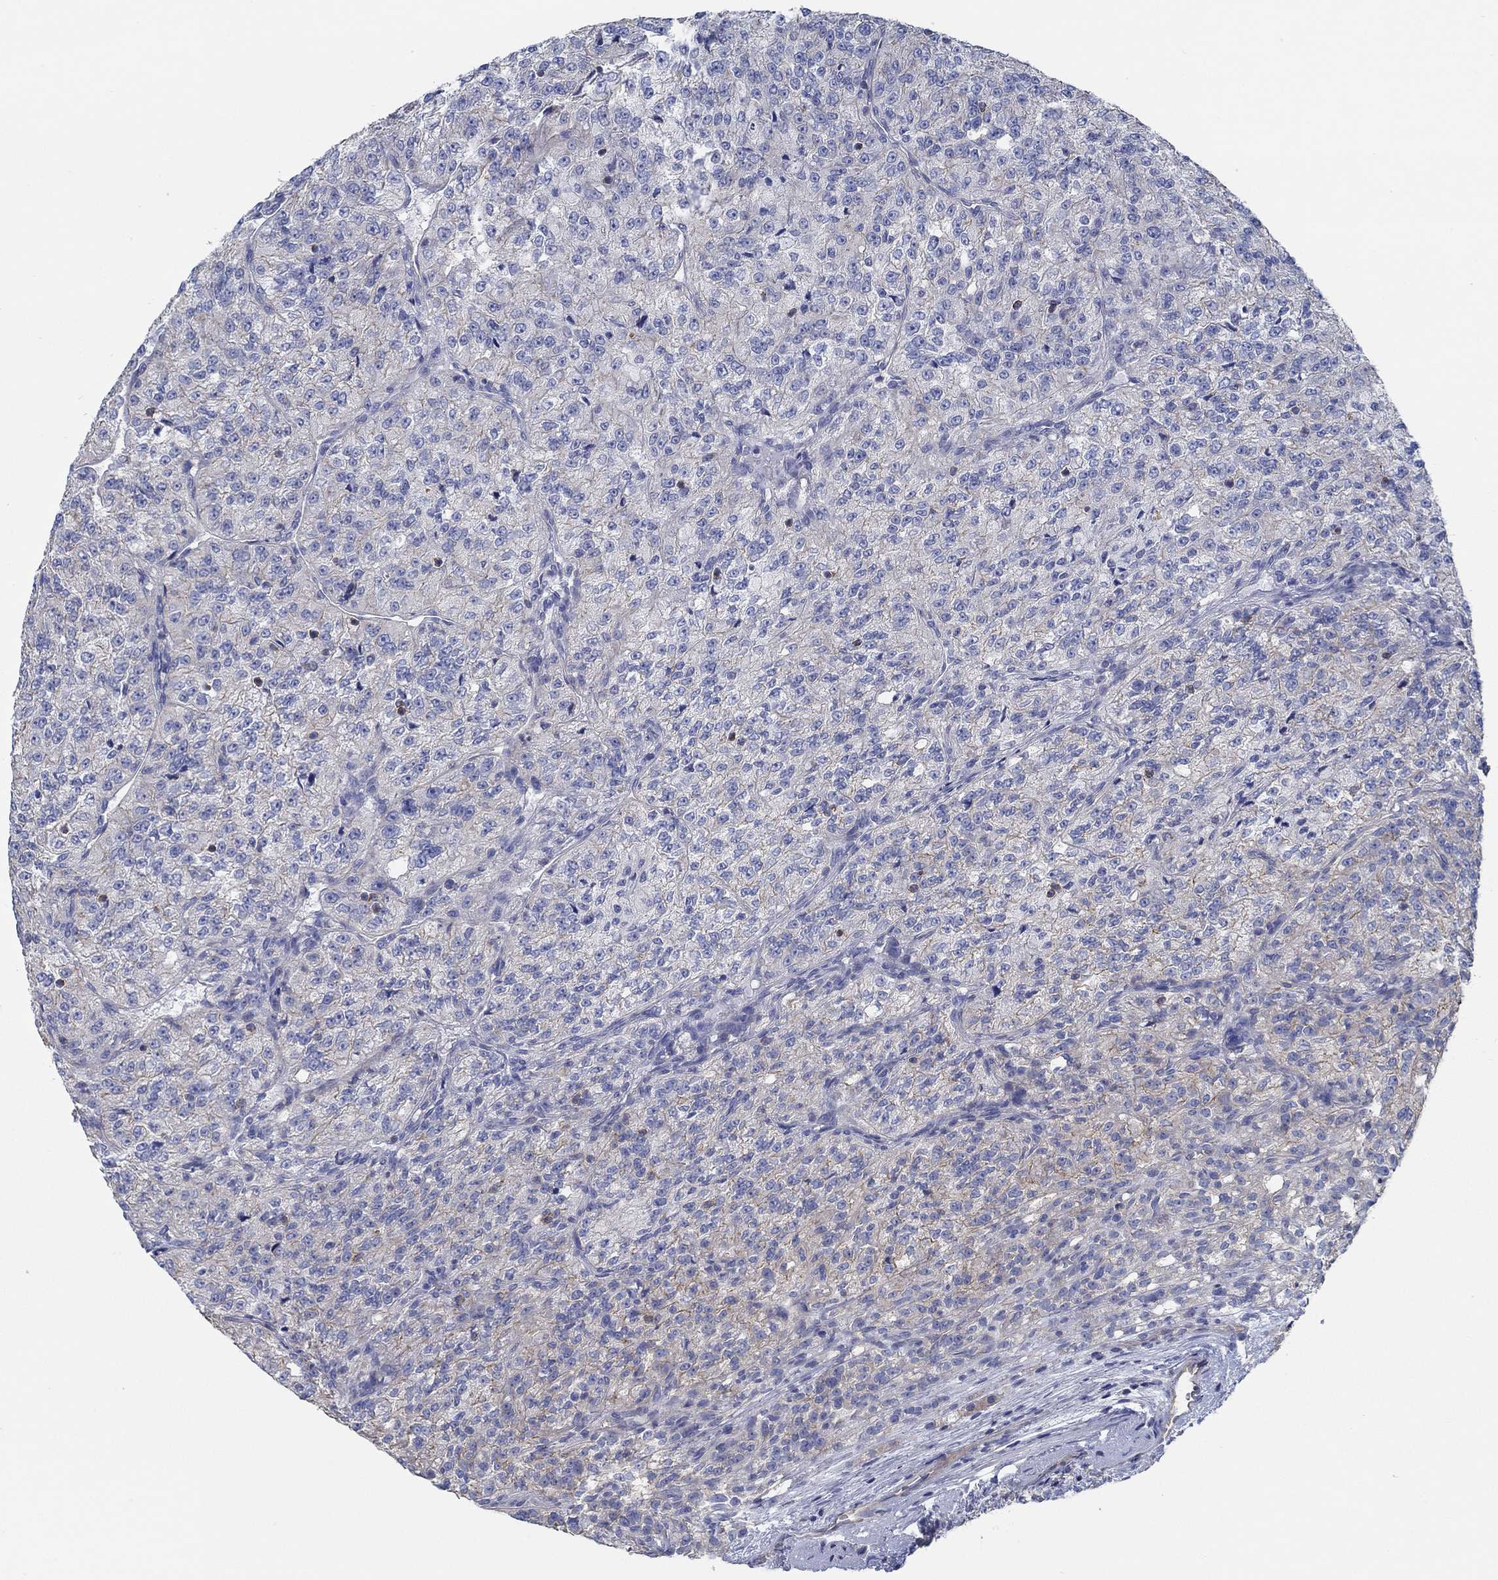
{"staining": {"intensity": "negative", "quantity": "none", "location": "none"}, "tissue": "renal cancer", "cell_type": "Tumor cells", "image_type": "cancer", "snomed": [{"axis": "morphology", "description": "Adenocarcinoma, NOS"}, {"axis": "topography", "description": "Kidney"}], "caption": "Immunohistochemistry of human renal adenocarcinoma displays no staining in tumor cells. The staining was performed using DAB to visualize the protein expression in brown, while the nuclei were stained in blue with hematoxylin (Magnification: 20x).", "gene": "BBOF1", "patient": {"sex": "female", "age": 63}}